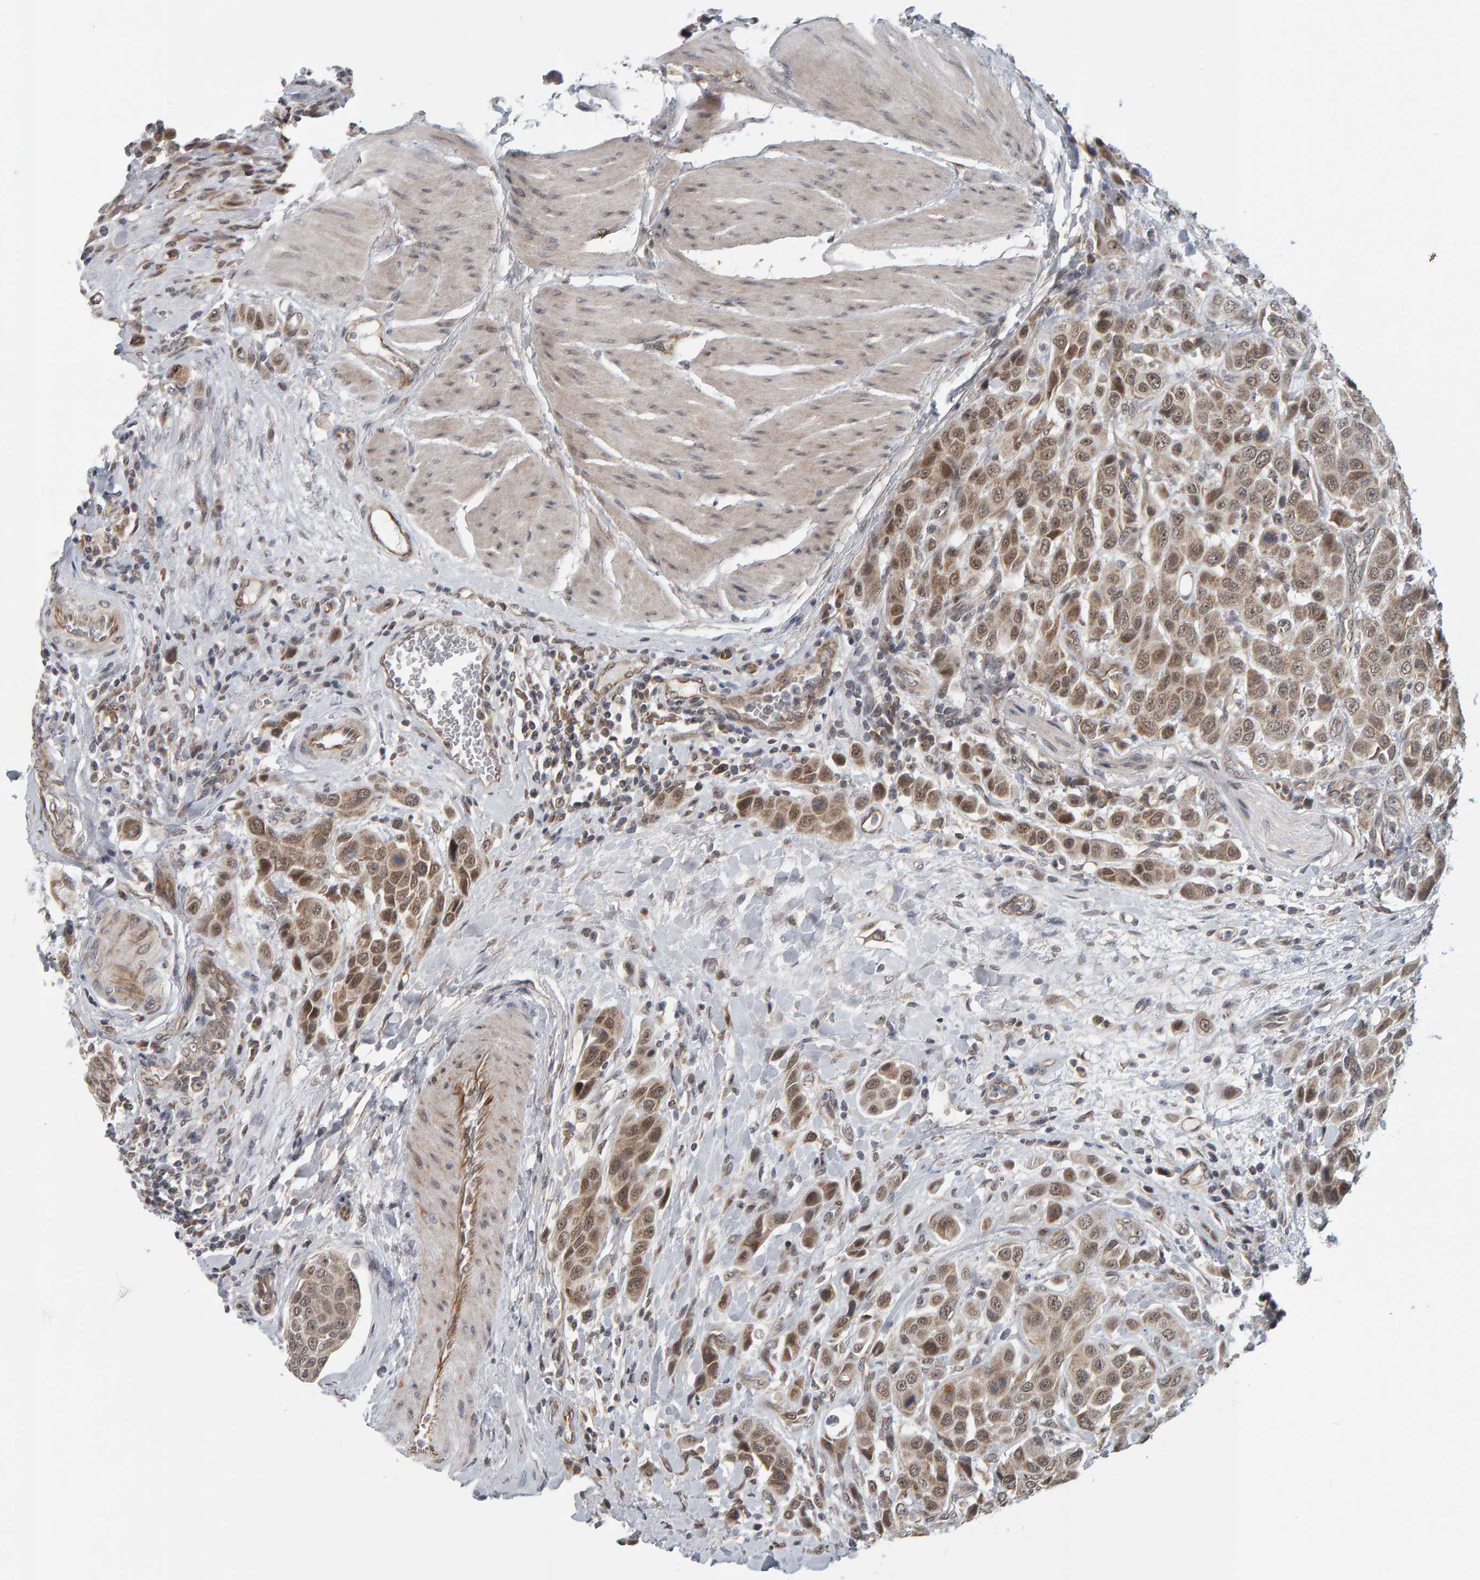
{"staining": {"intensity": "moderate", "quantity": ">75%", "location": "cytoplasmic/membranous,nuclear"}, "tissue": "urothelial cancer", "cell_type": "Tumor cells", "image_type": "cancer", "snomed": [{"axis": "morphology", "description": "Urothelial carcinoma, High grade"}, {"axis": "topography", "description": "Urinary bladder"}], "caption": "Immunohistochemistry photomicrograph of neoplastic tissue: urothelial cancer stained using immunohistochemistry (IHC) demonstrates medium levels of moderate protein expression localized specifically in the cytoplasmic/membranous and nuclear of tumor cells, appearing as a cytoplasmic/membranous and nuclear brown color.", "gene": "DAP3", "patient": {"sex": "male", "age": 50}}